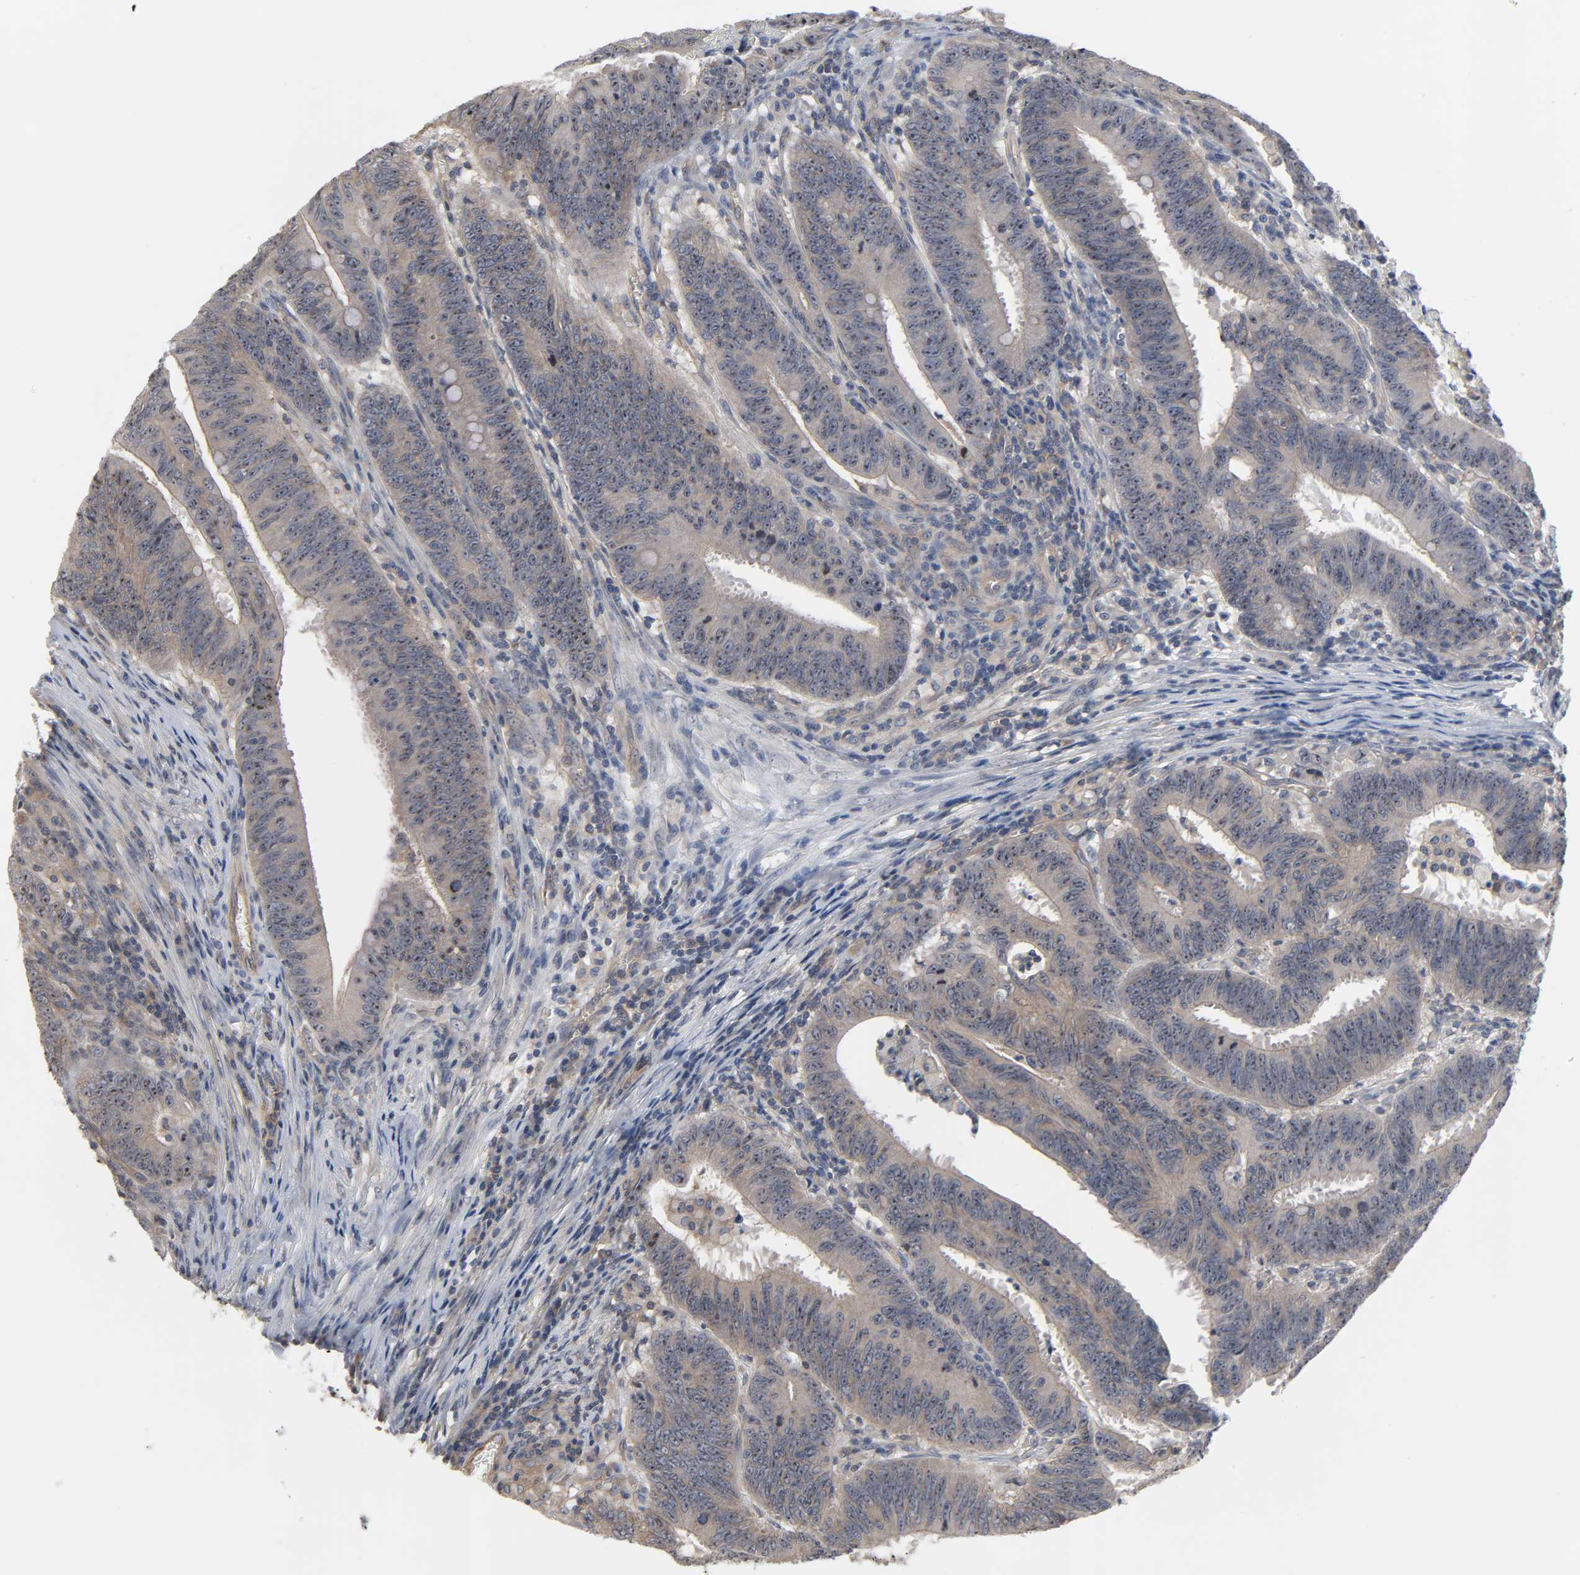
{"staining": {"intensity": "weak", "quantity": ">75%", "location": "cytoplasmic/membranous,nuclear"}, "tissue": "colorectal cancer", "cell_type": "Tumor cells", "image_type": "cancer", "snomed": [{"axis": "morphology", "description": "Adenocarcinoma, NOS"}, {"axis": "topography", "description": "Colon"}], "caption": "About >75% of tumor cells in human colorectal cancer (adenocarcinoma) show weak cytoplasmic/membranous and nuclear protein staining as visualized by brown immunohistochemical staining.", "gene": "DDX10", "patient": {"sex": "male", "age": 45}}